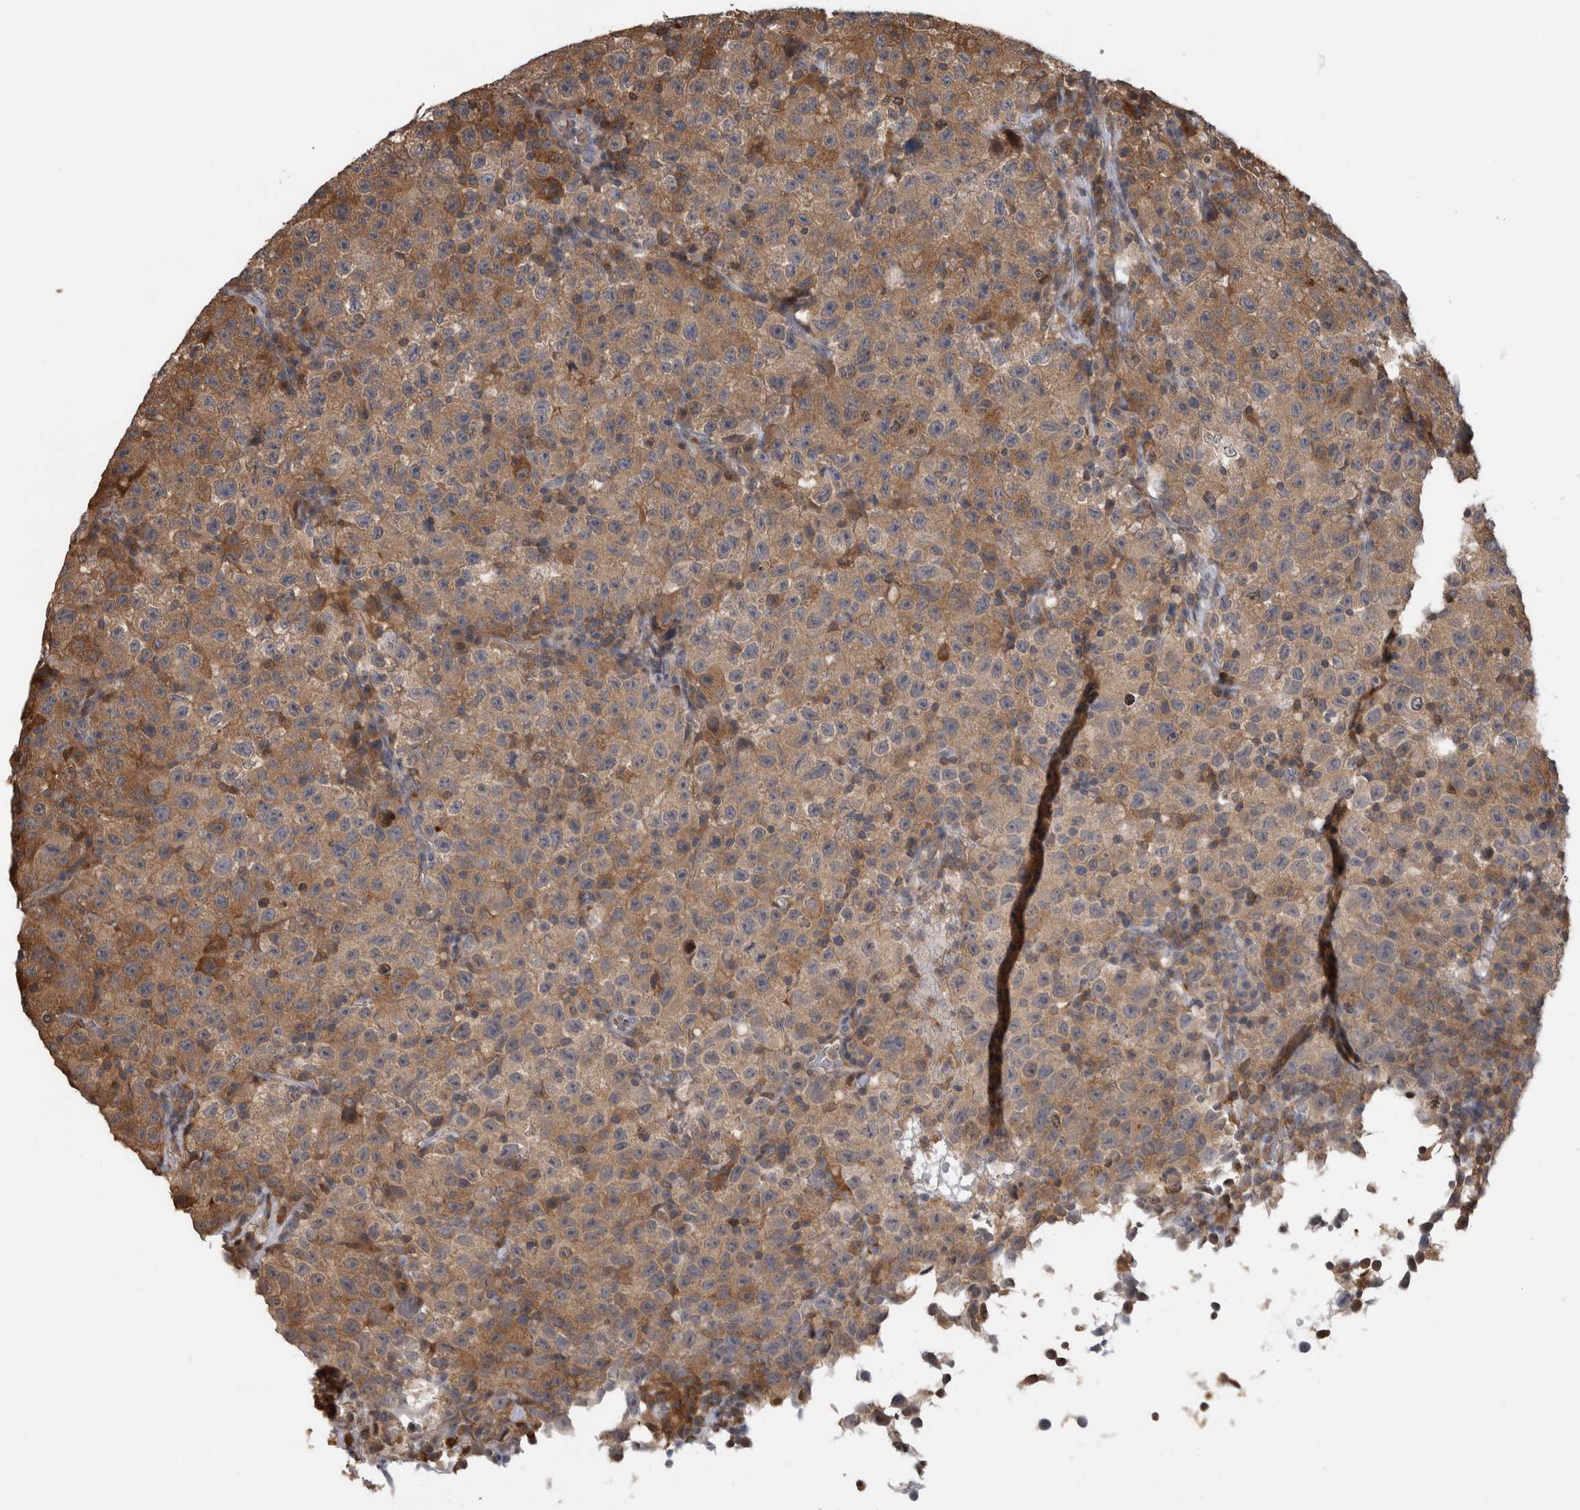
{"staining": {"intensity": "moderate", "quantity": ">75%", "location": "cytoplasmic/membranous"}, "tissue": "testis cancer", "cell_type": "Tumor cells", "image_type": "cancer", "snomed": [{"axis": "morphology", "description": "Seminoma, NOS"}, {"axis": "topography", "description": "Testis"}], "caption": "The micrograph reveals a brown stain indicating the presence of a protein in the cytoplasmic/membranous of tumor cells in testis cancer (seminoma). (DAB = brown stain, brightfield microscopy at high magnification).", "gene": "USH1G", "patient": {"sex": "male", "age": 22}}